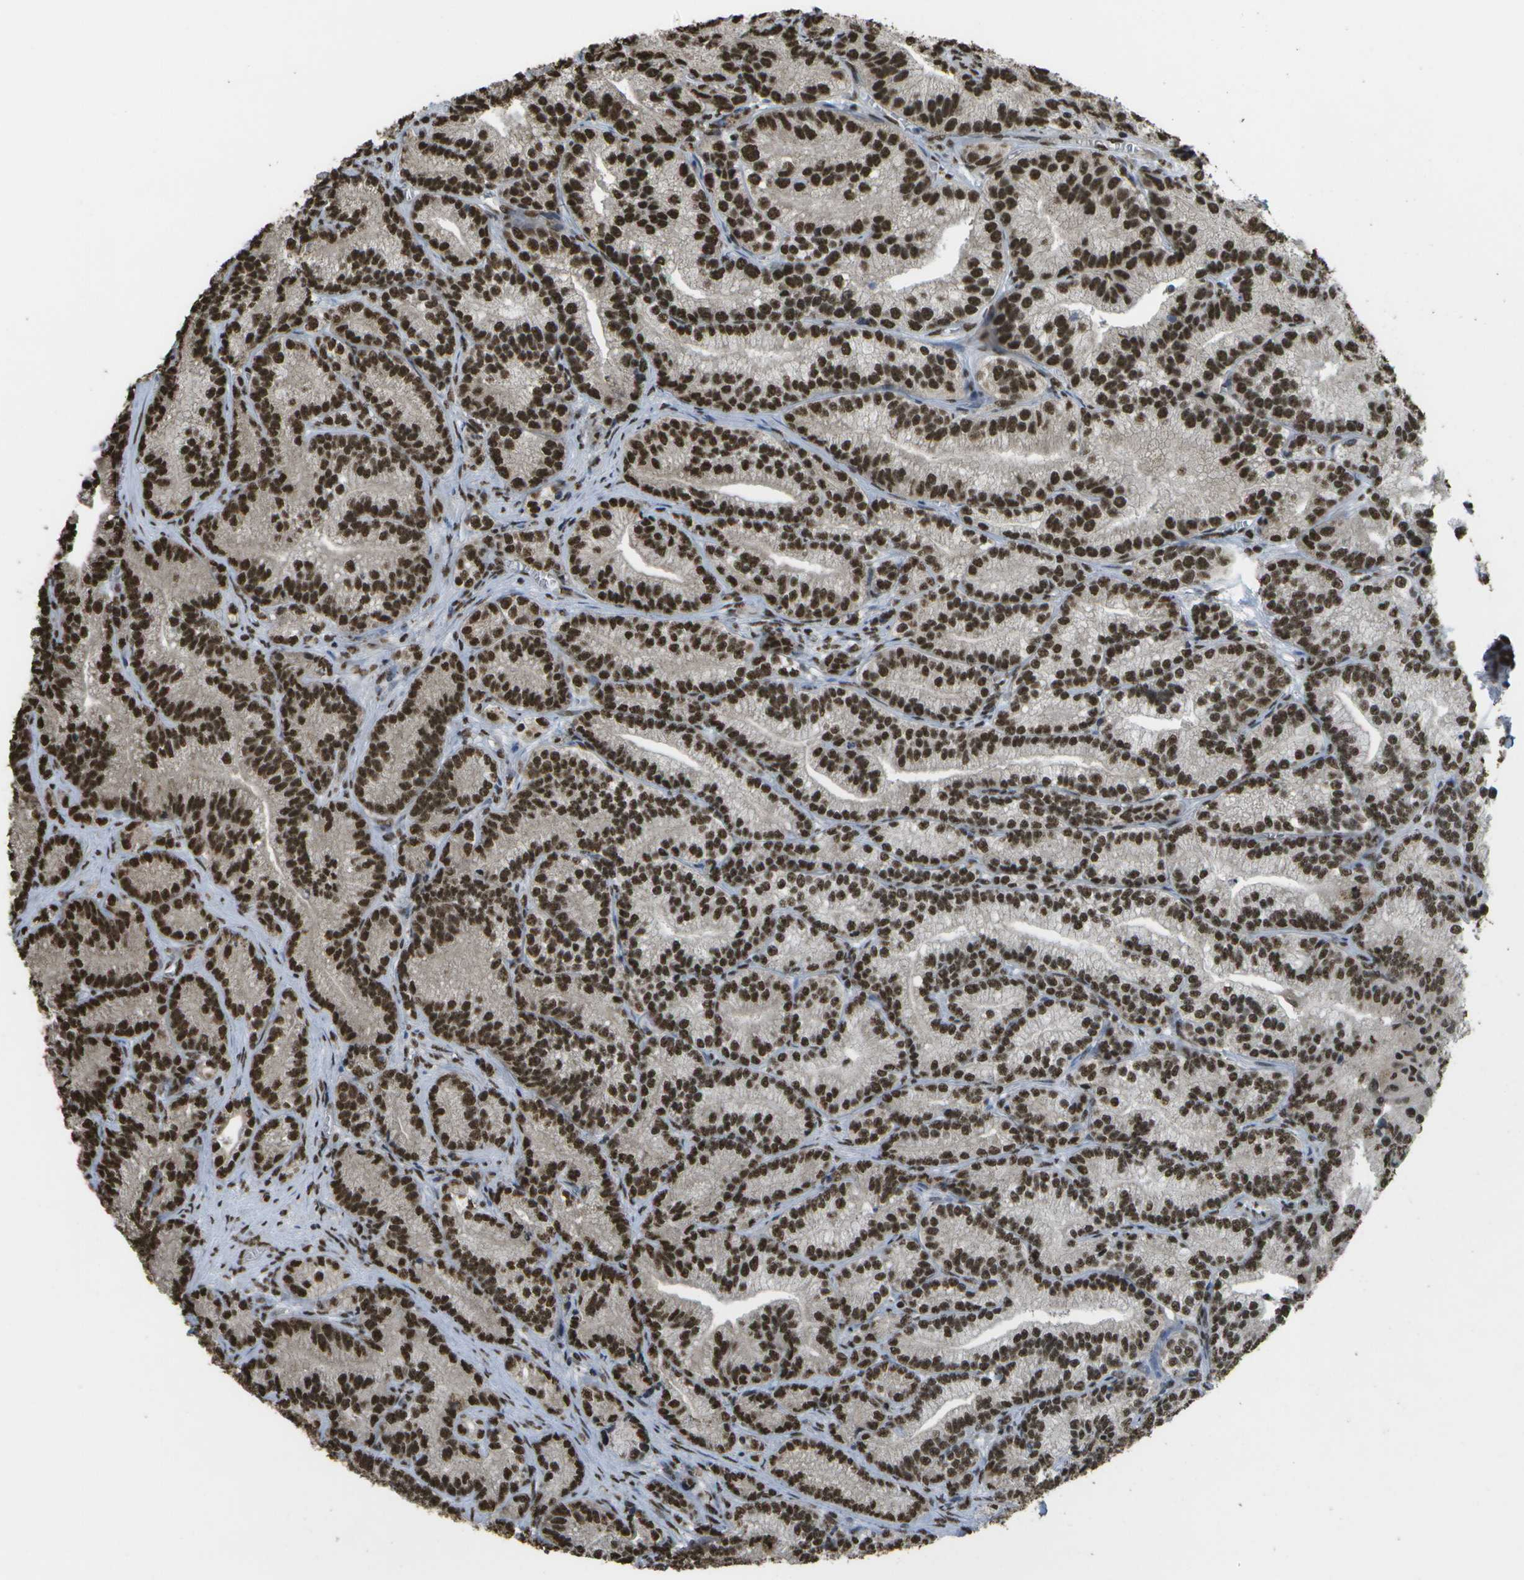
{"staining": {"intensity": "strong", "quantity": ">75%", "location": "nuclear"}, "tissue": "prostate cancer", "cell_type": "Tumor cells", "image_type": "cancer", "snomed": [{"axis": "morphology", "description": "Adenocarcinoma, Low grade"}, {"axis": "topography", "description": "Prostate"}], "caption": "DAB (3,3'-diaminobenzidine) immunohistochemical staining of human prostate cancer (adenocarcinoma (low-grade)) reveals strong nuclear protein expression in approximately >75% of tumor cells. (DAB (3,3'-diaminobenzidine) IHC, brown staining for protein, blue staining for nuclei).", "gene": "SPEN", "patient": {"sex": "male", "age": 89}}